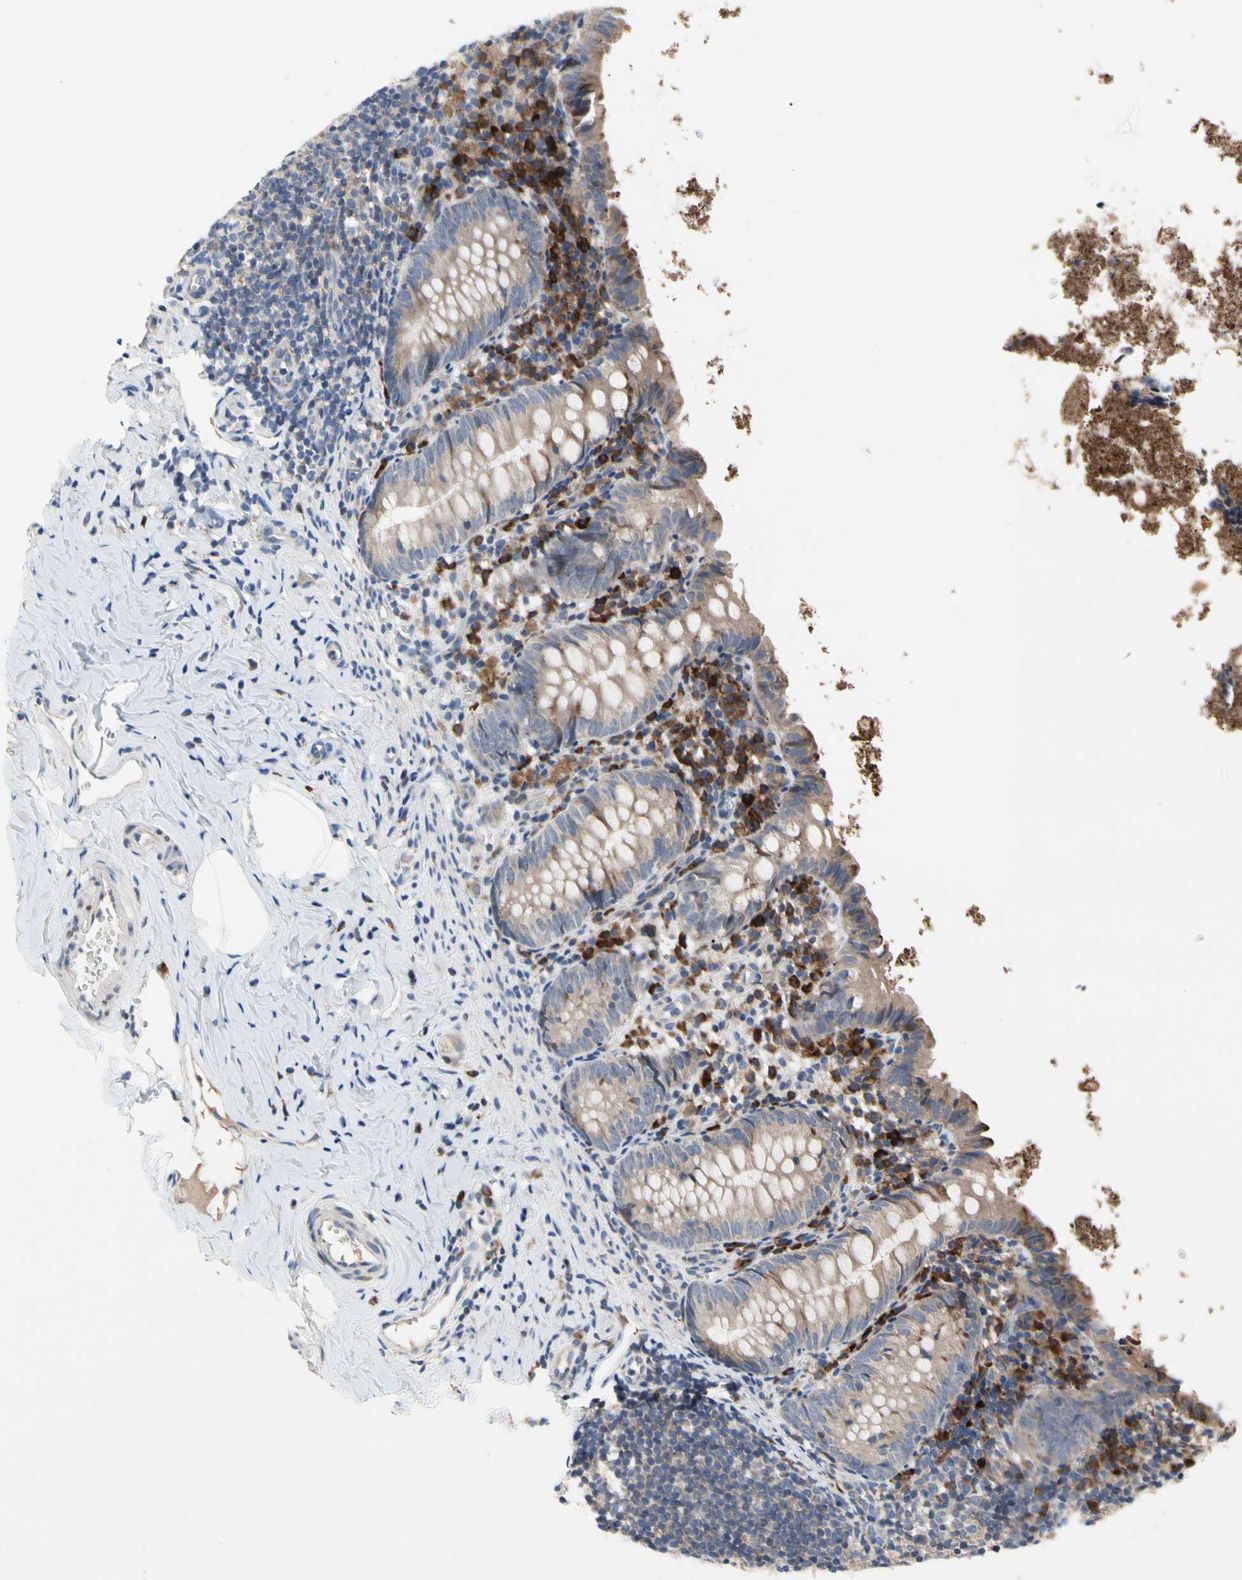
{"staining": {"intensity": "weak", "quantity": ">75%", "location": "cytoplasmic/membranous"}, "tissue": "appendix", "cell_type": "Glandular cells", "image_type": "normal", "snomed": [{"axis": "morphology", "description": "Normal tissue, NOS"}, {"axis": "topography", "description": "Appendix"}], "caption": "Immunohistochemical staining of benign appendix demonstrates low levels of weak cytoplasmic/membranous expression in approximately >75% of glandular cells.", "gene": "MMEL1", "patient": {"sex": "female", "age": 10}}